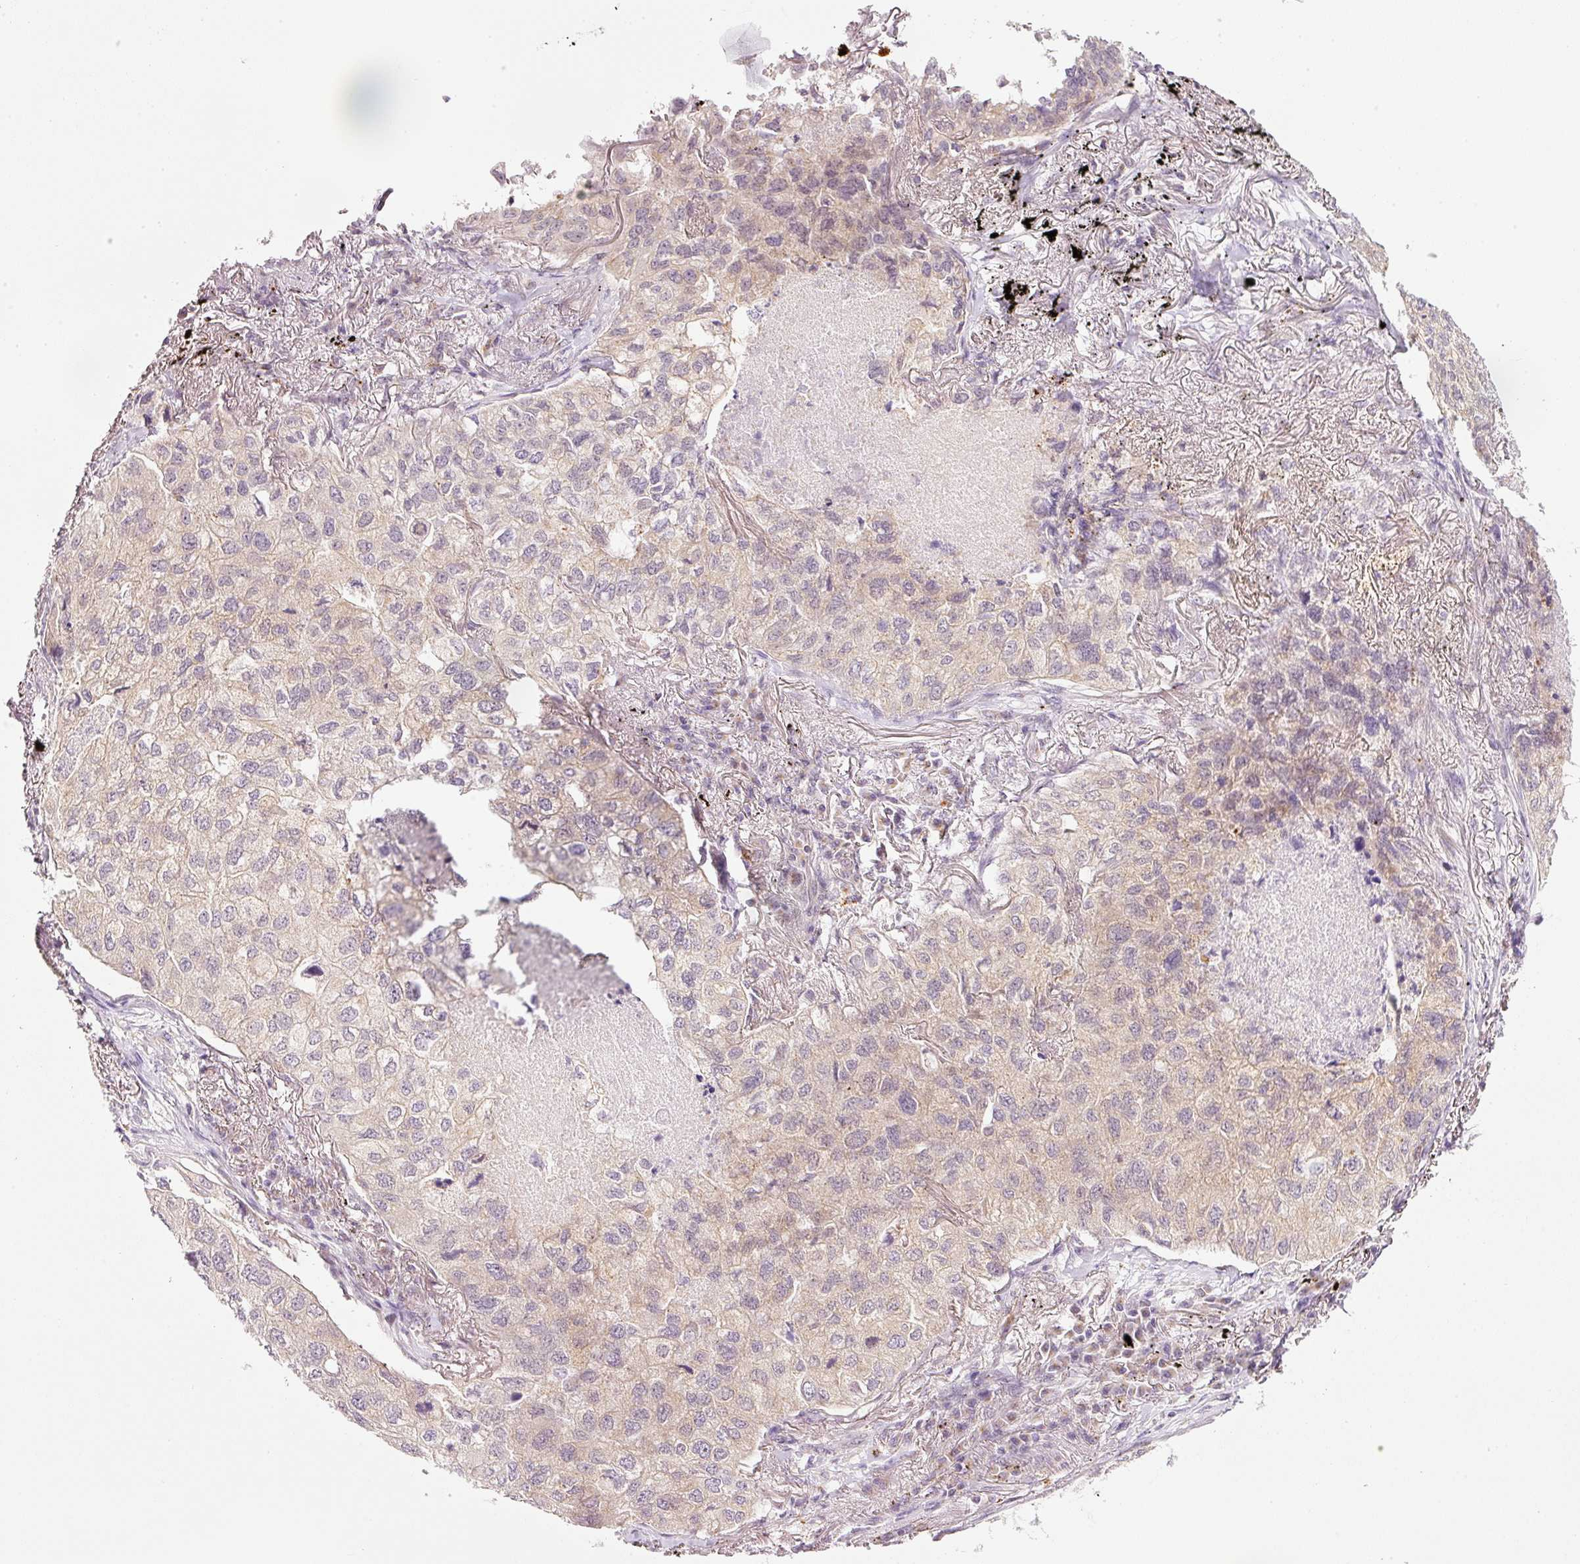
{"staining": {"intensity": "weak", "quantity": "25%-75%", "location": "cytoplasmic/membranous"}, "tissue": "lung cancer", "cell_type": "Tumor cells", "image_type": "cancer", "snomed": [{"axis": "morphology", "description": "Adenocarcinoma, NOS"}, {"axis": "topography", "description": "Lung"}], "caption": "Human lung adenocarcinoma stained with a protein marker displays weak staining in tumor cells.", "gene": "ZNF639", "patient": {"sex": "male", "age": 65}}